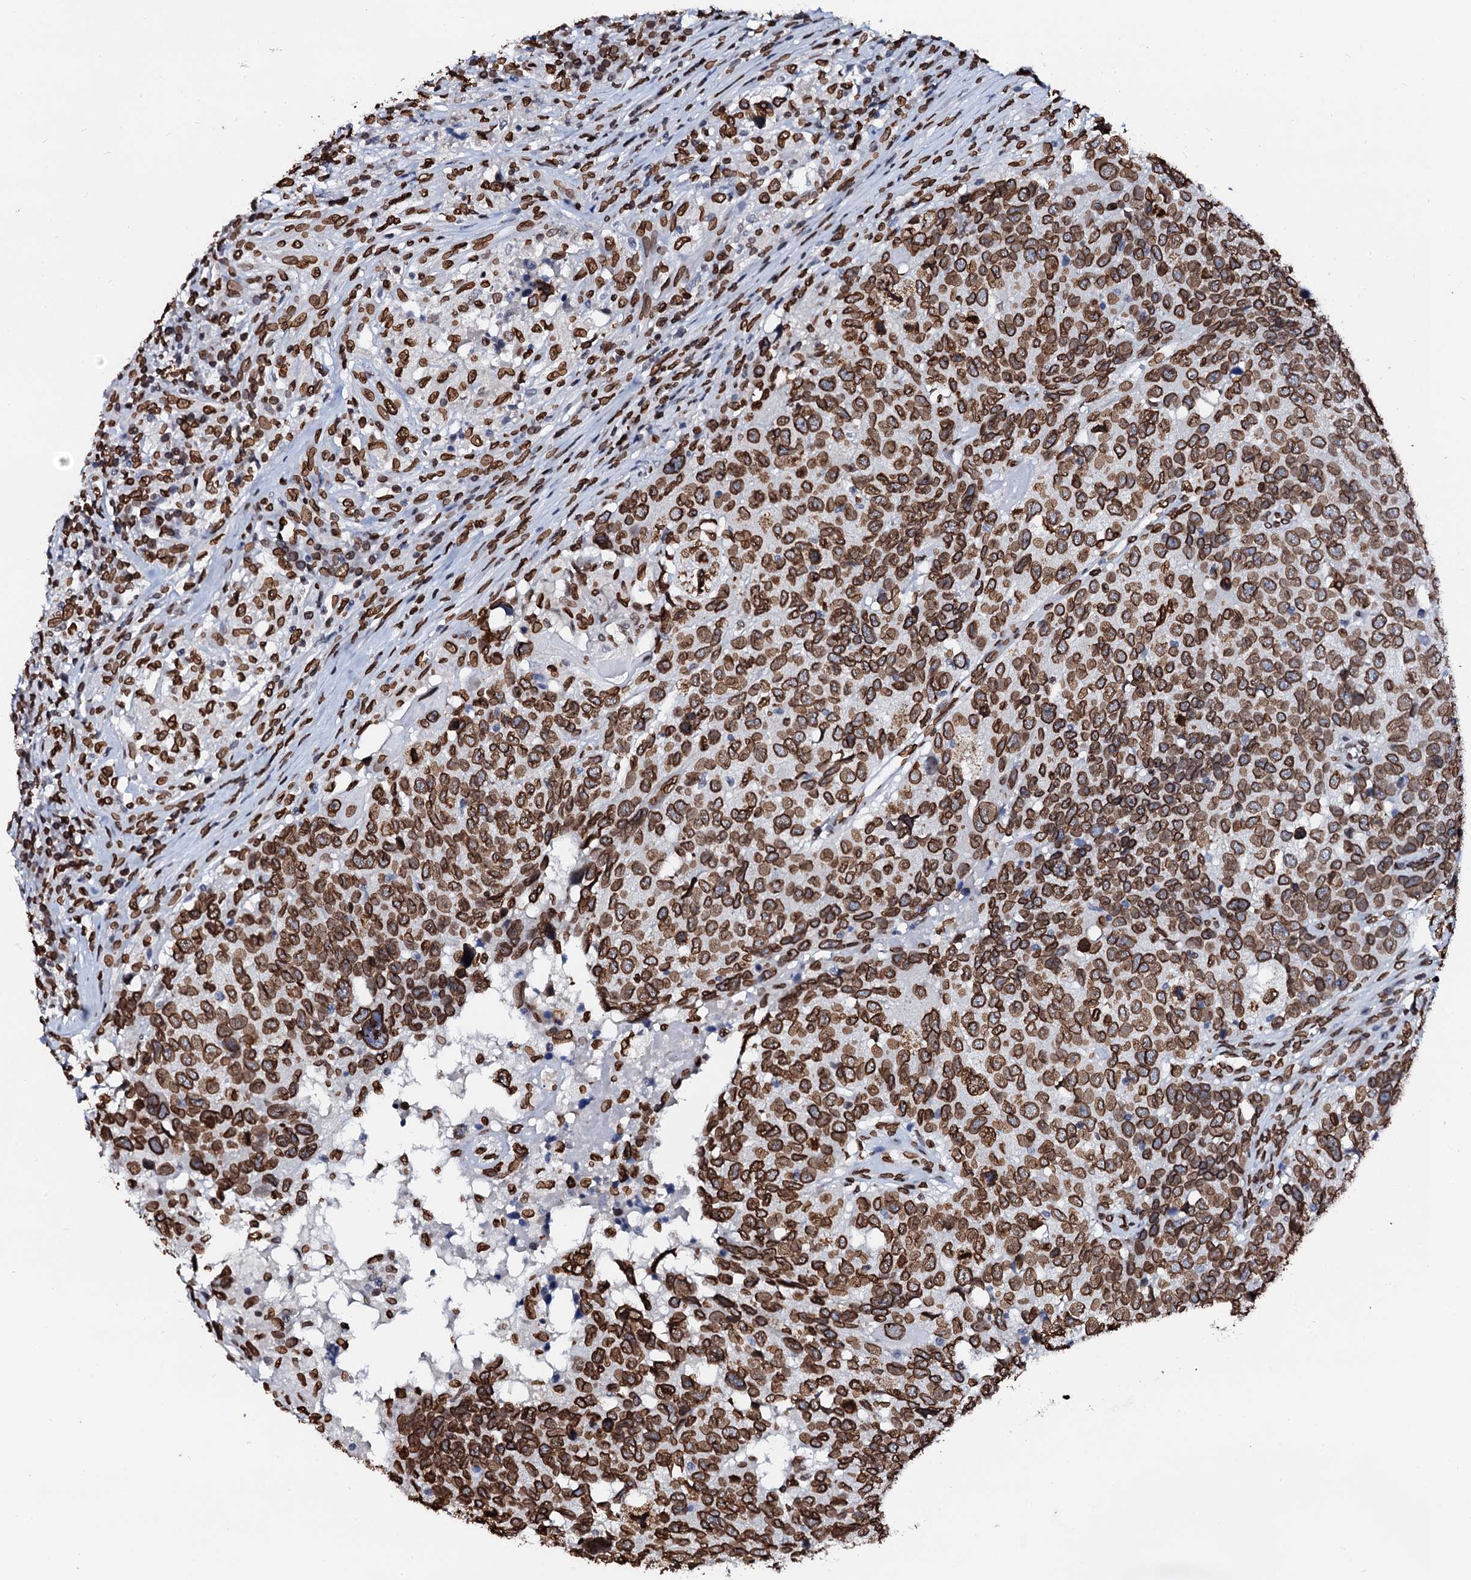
{"staining": {"intensity": "strong", "quantity": ">75%", "location": "cytoplasmic/membranous,nuclear"}, "tissue": "head and neck cancer", "cell_type": "Tumor cells", "image_type": "cancer", "snomed": [{"axis": "morphology", "description": "Squamous cell carcinoma, NOS"}, {"axis": "topography", "description": "Head-Neck"}], "caption": "IHC image of neoplastic tissue: squamous cell carcinoma (head and neck) stained using IHC exhibits high levels of strong protein expression localized specifically in the cytoplasmic/membranous and nuclear of tumor cells, appearing as a cytoplasmic/membranous and nuclear brown color.", "gene": "KATNAL2", "patient": {"sex": "male", "age": 66}}